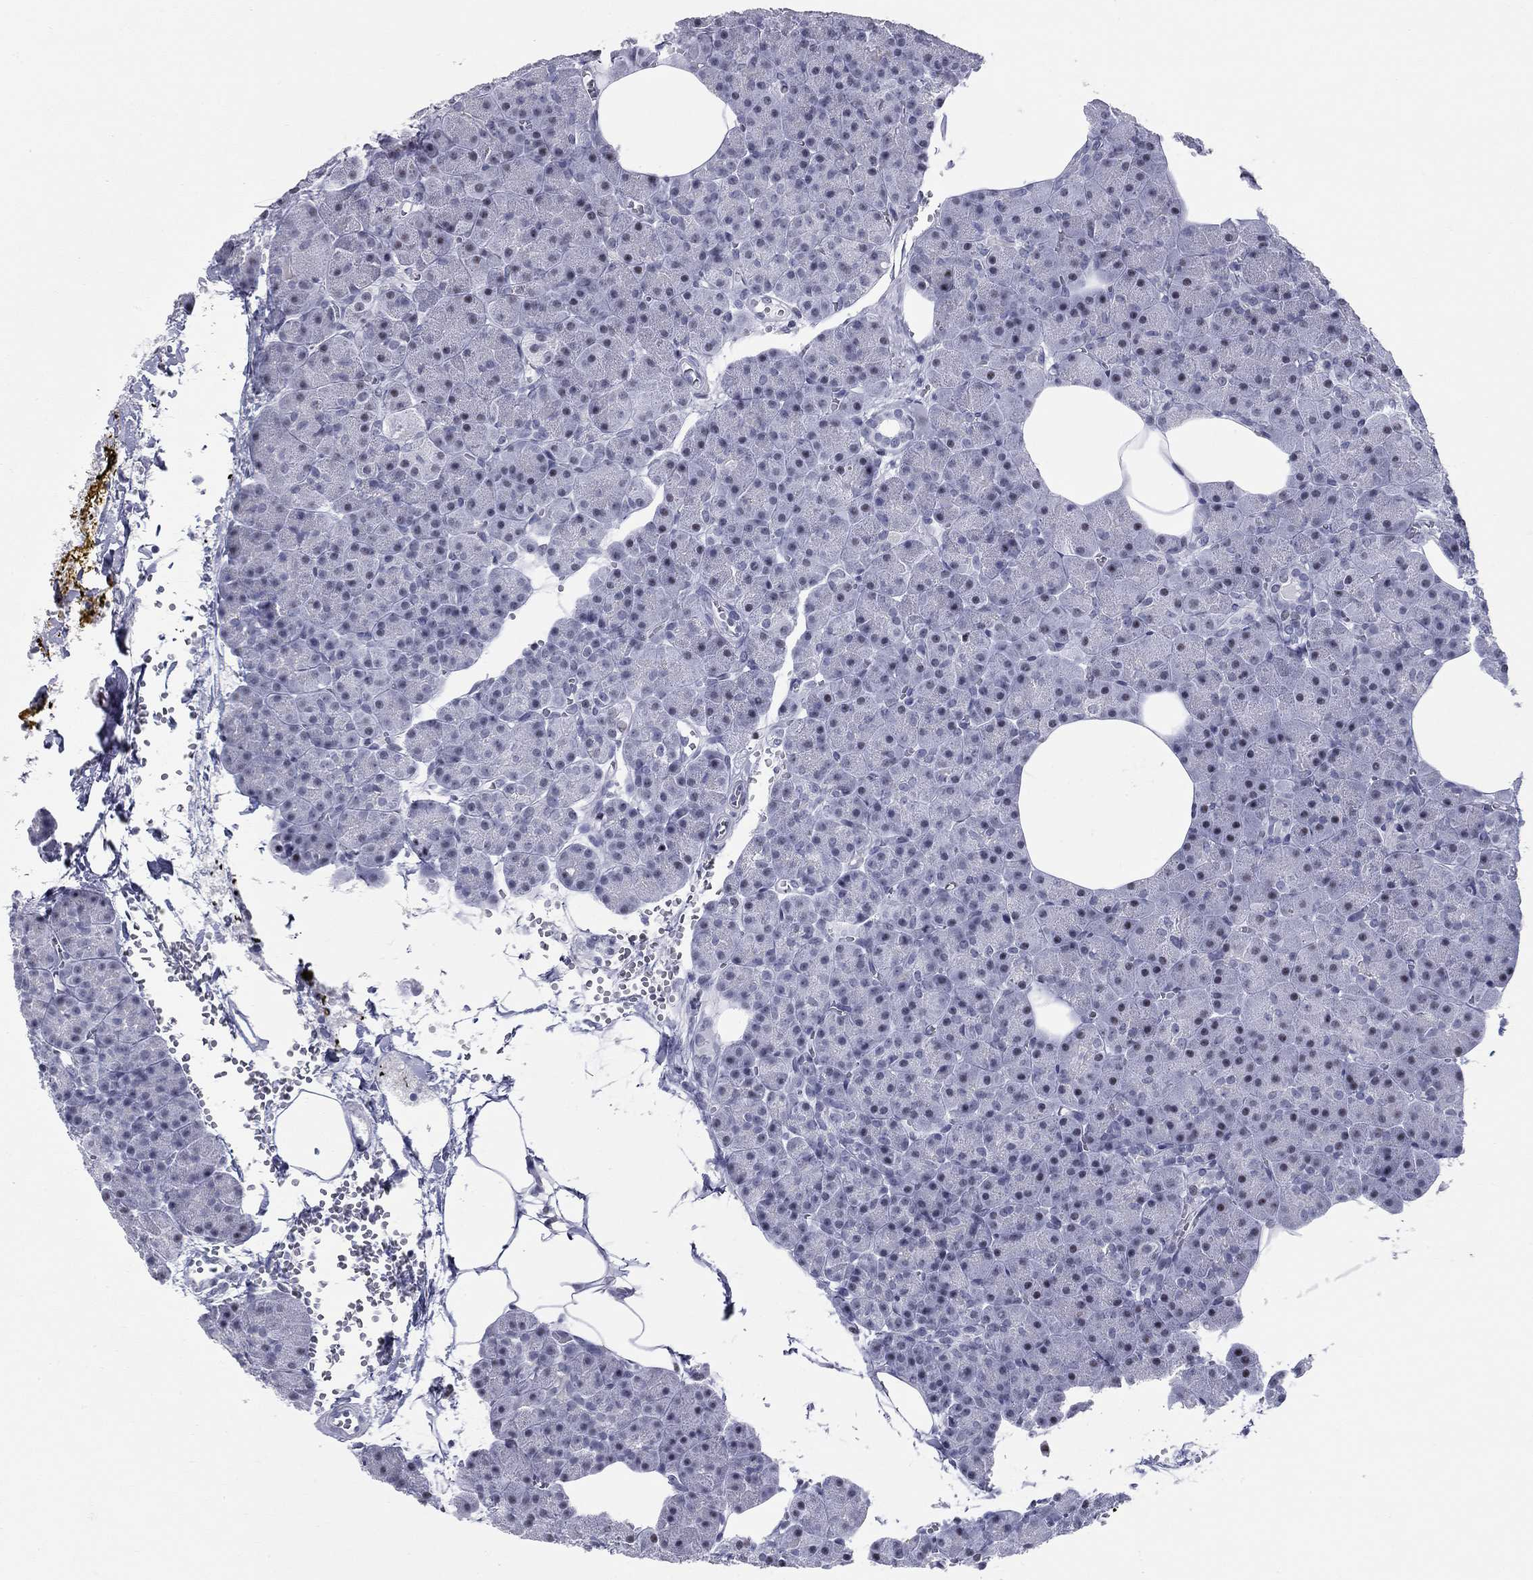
{"staining": {"intensity": "weak", "quantity": "<25%", "location": "nuclear"}, "tissue": "pancreas", "cell_type": "Exocrine glandular cells", "image_type": "normal", "snomed": [{"axis": "morphology", "description": "Normal tissue, NOS"}, {"axis": "topography", "description": "Pancreas"}], "caption": "This is a photomicrograph of immunohistochemistry (IHC) staining of normal pancreas, which shows no staining in exocrine glandular cells. Brightfield microscopy of immunohistochemistry stained with DAB (brown) and hematoxylin (blue), captured at high magnification.", "gene": "ASF1B", "patient": {"sex": "female", "age": 45}}